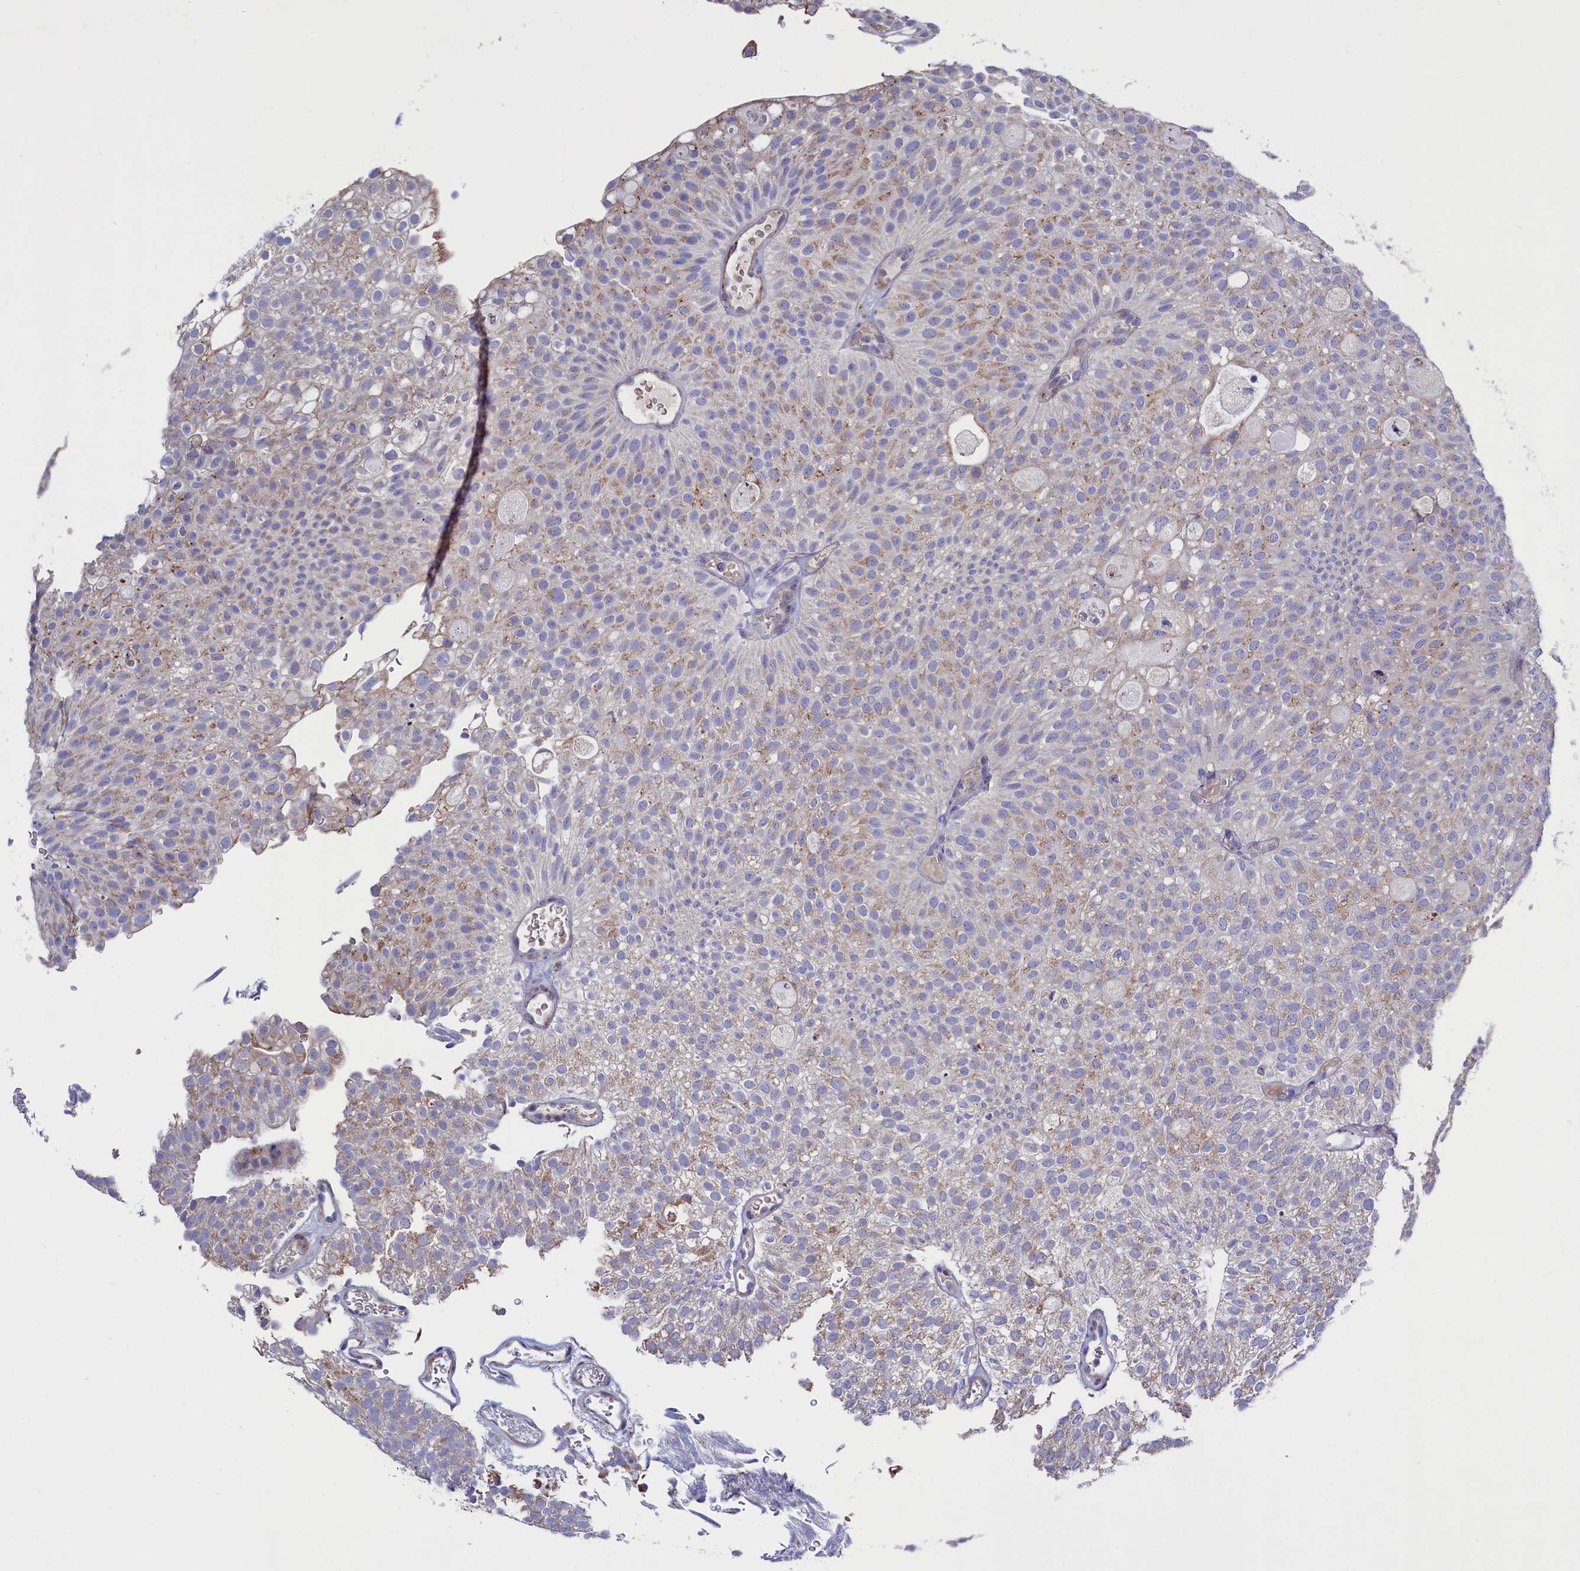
{"staining": {"intensity": "moderate", "quantity": "<25%", "location": "cytoplasmic/membranous"}, "tissue": "urothelial cancer", "cell_type": "Tumor cells", "image_type": "cancer", "snomed": [{"axis": "morphology", "description": "Urothelial carcinoma, Low grade"}, {"axis": "topography", "description": "Urinary bladder"}], "caption": "Immunohistochemistry (IHC) of urothelial cancer displays low levels of moderate cytoplasmic/membranous positivity in about <25% of tumor cells. Immunohistochemistry stains the protein of interest in brown and the nuclei are stained blue.", "gene": "GPR108", "patient": {"sex": "male", "age": 78}}